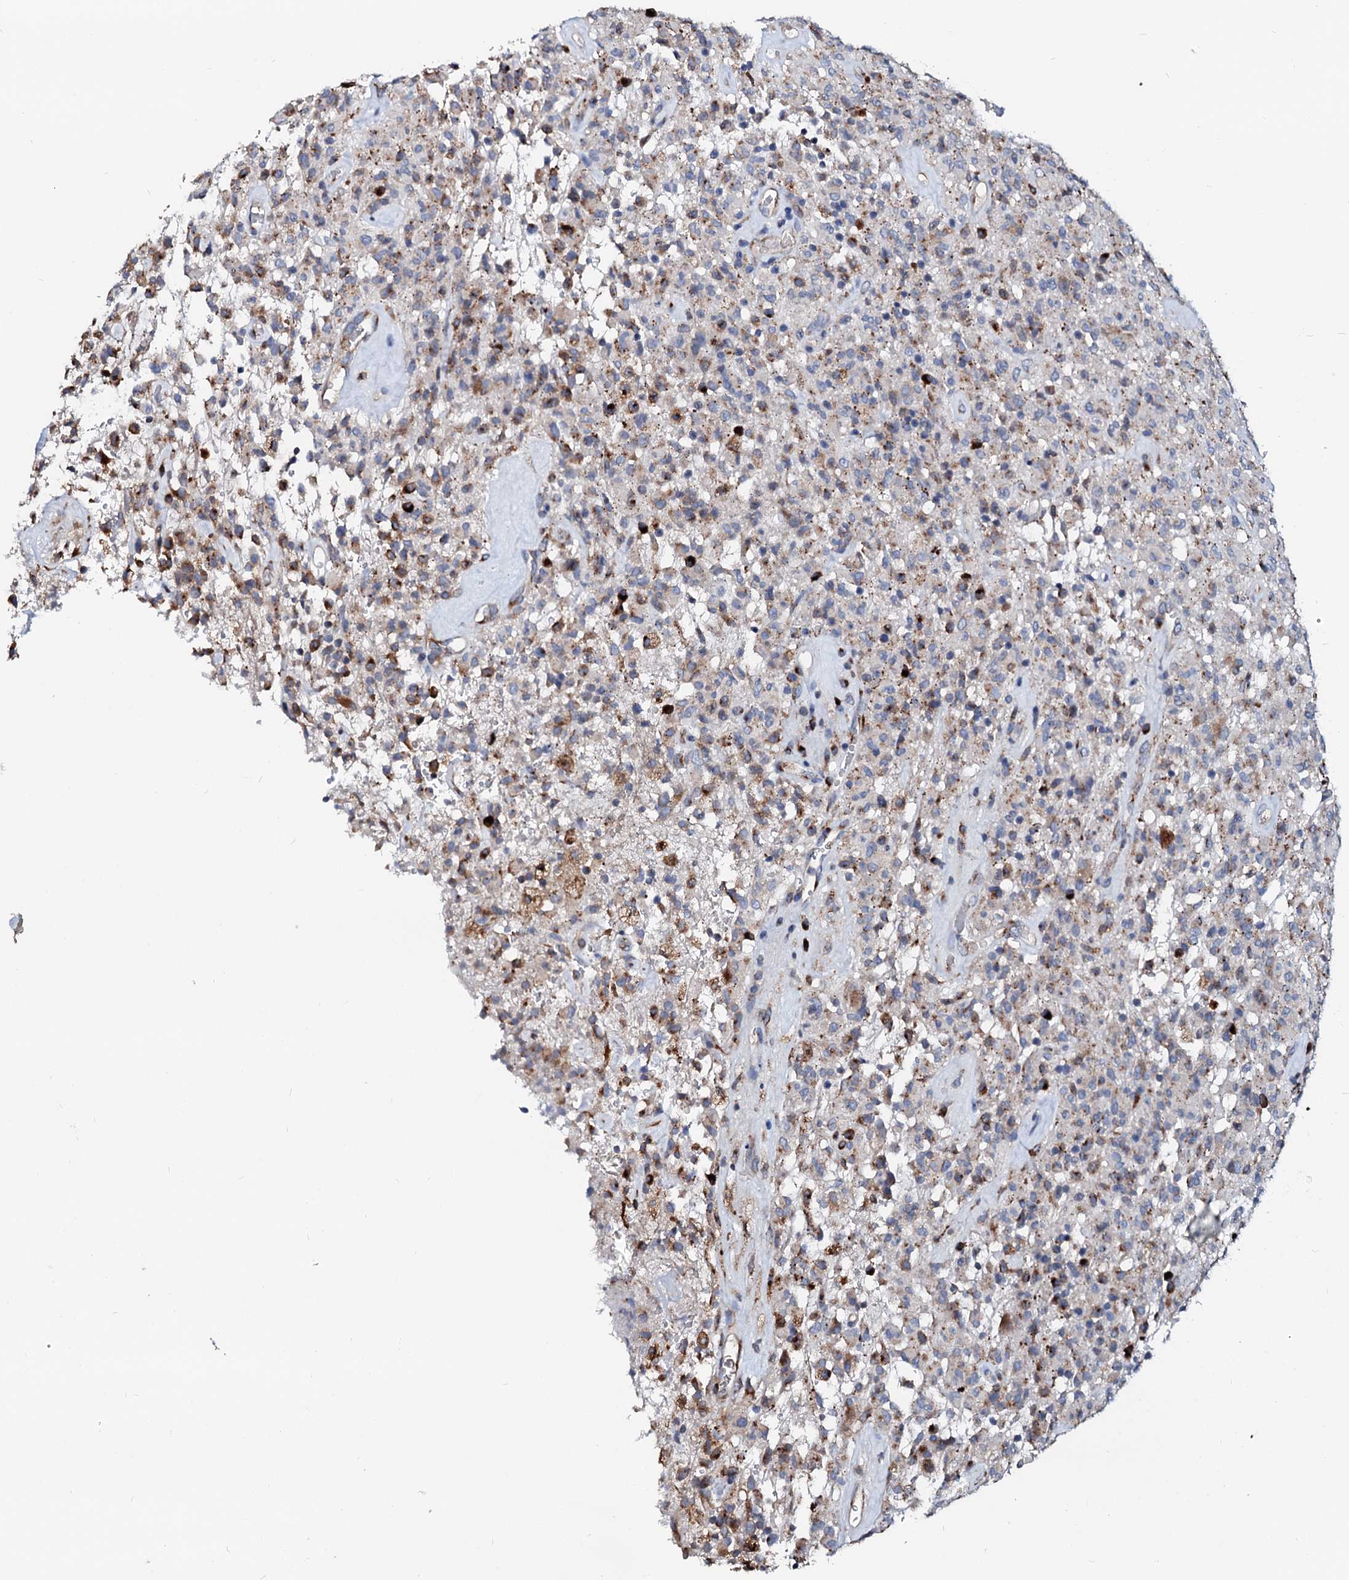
{"staining": {"intensity": "moderate", "quantity": "<25%", "location": "cytoplasmic/membranous"}, "tissue": "glioma", "cell_type": "Tumor cells", "image_type": "cancer", "snomed": [{"axis": "morphology", "description": "Glioma, malignant, High grade"}, {"axis": "topography", "description": "Brain"}], "caption": "Approximately <25% of tumor cells in high-grade glioma (malignant) display moderate cytoplasmic/membranous protein positivity as visualized by brown immunohistochemical staining.", "gene": "LMAN1", "patient": {"sex": "female", "age": 57}}